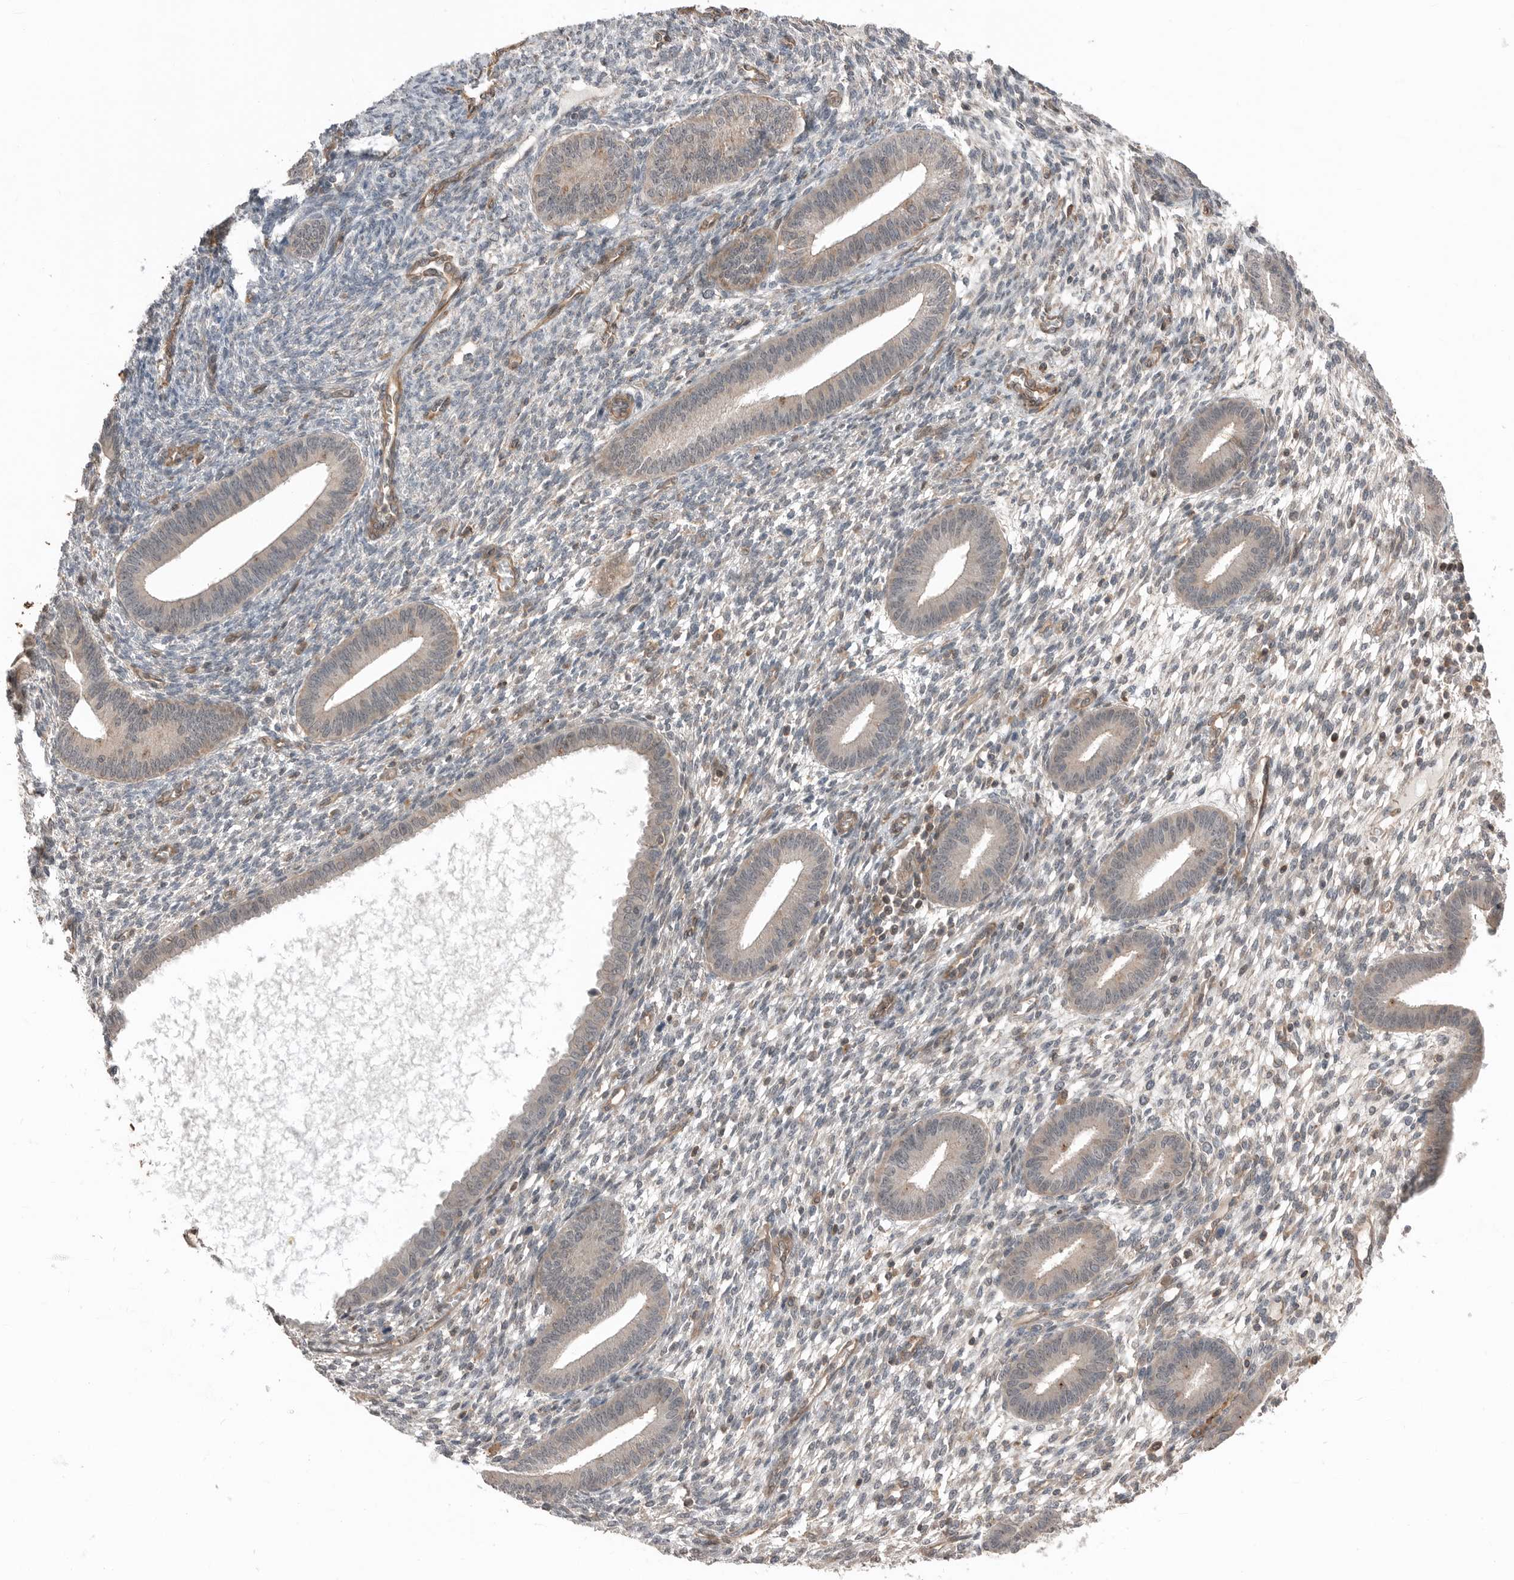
{"staining": {"intensity": "negative", "quantity": "none", "location": "none"}, "tissue": "endometrium", "cell_type": "Cells in endometrial stroma", "image_type": "normal", "snomed": [{"axis": "morphology", "description": "Normal tissue, NOS"}, {"axis": "topography", "description": "Endometrium"}], "caption": "Cells in endometrial stroma are negative for brown protein staining in unremarkable endometrium. (DAB (3,3'-diaminobenzidine) immunohistochemistry with hematoxylin counter stain).", "gene": "PEAK1", "patient": {"sex": "female", "age": 46}}